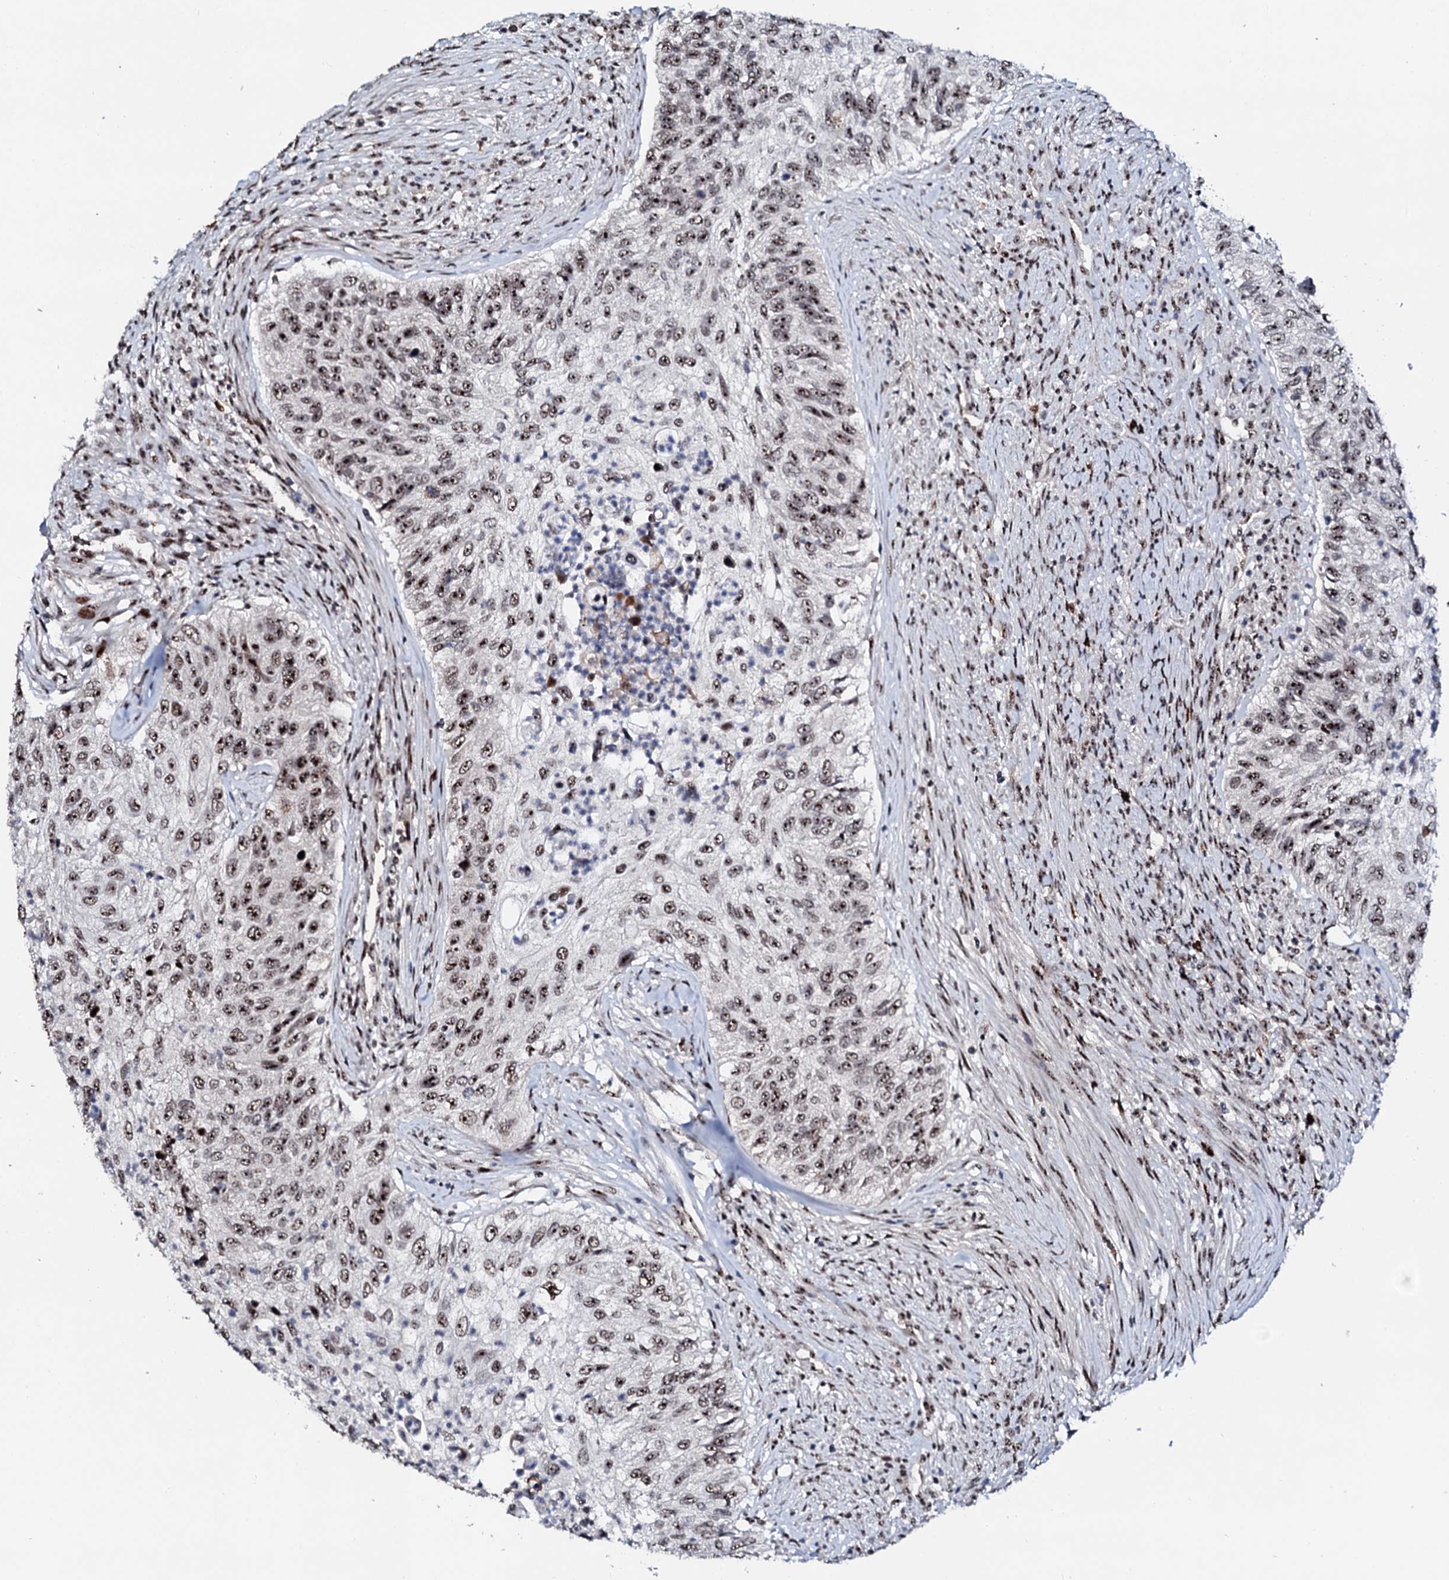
{"staining": {"intensity": "moderate", "quantity": ">75%", "location": "nuclear"}, "tissue": "urothelial cancer", "cell_type": "Tumor cells", "image_type": "cancer", "snomed": [{"axis": "morphology", "description": "Urothelial carcinoma, High grade"}, {"axis": "topography", "description": "Urinary bladder"}], "caption": "High-power microscopy captured an immunohistochemistry image of urothelial carcinoma (high-grade), revealing moderate nuclear positivity in approximately >75% of tumor cells.", "gene": "NEUROG3", "patient": {"sex": "female", "age": 60}}